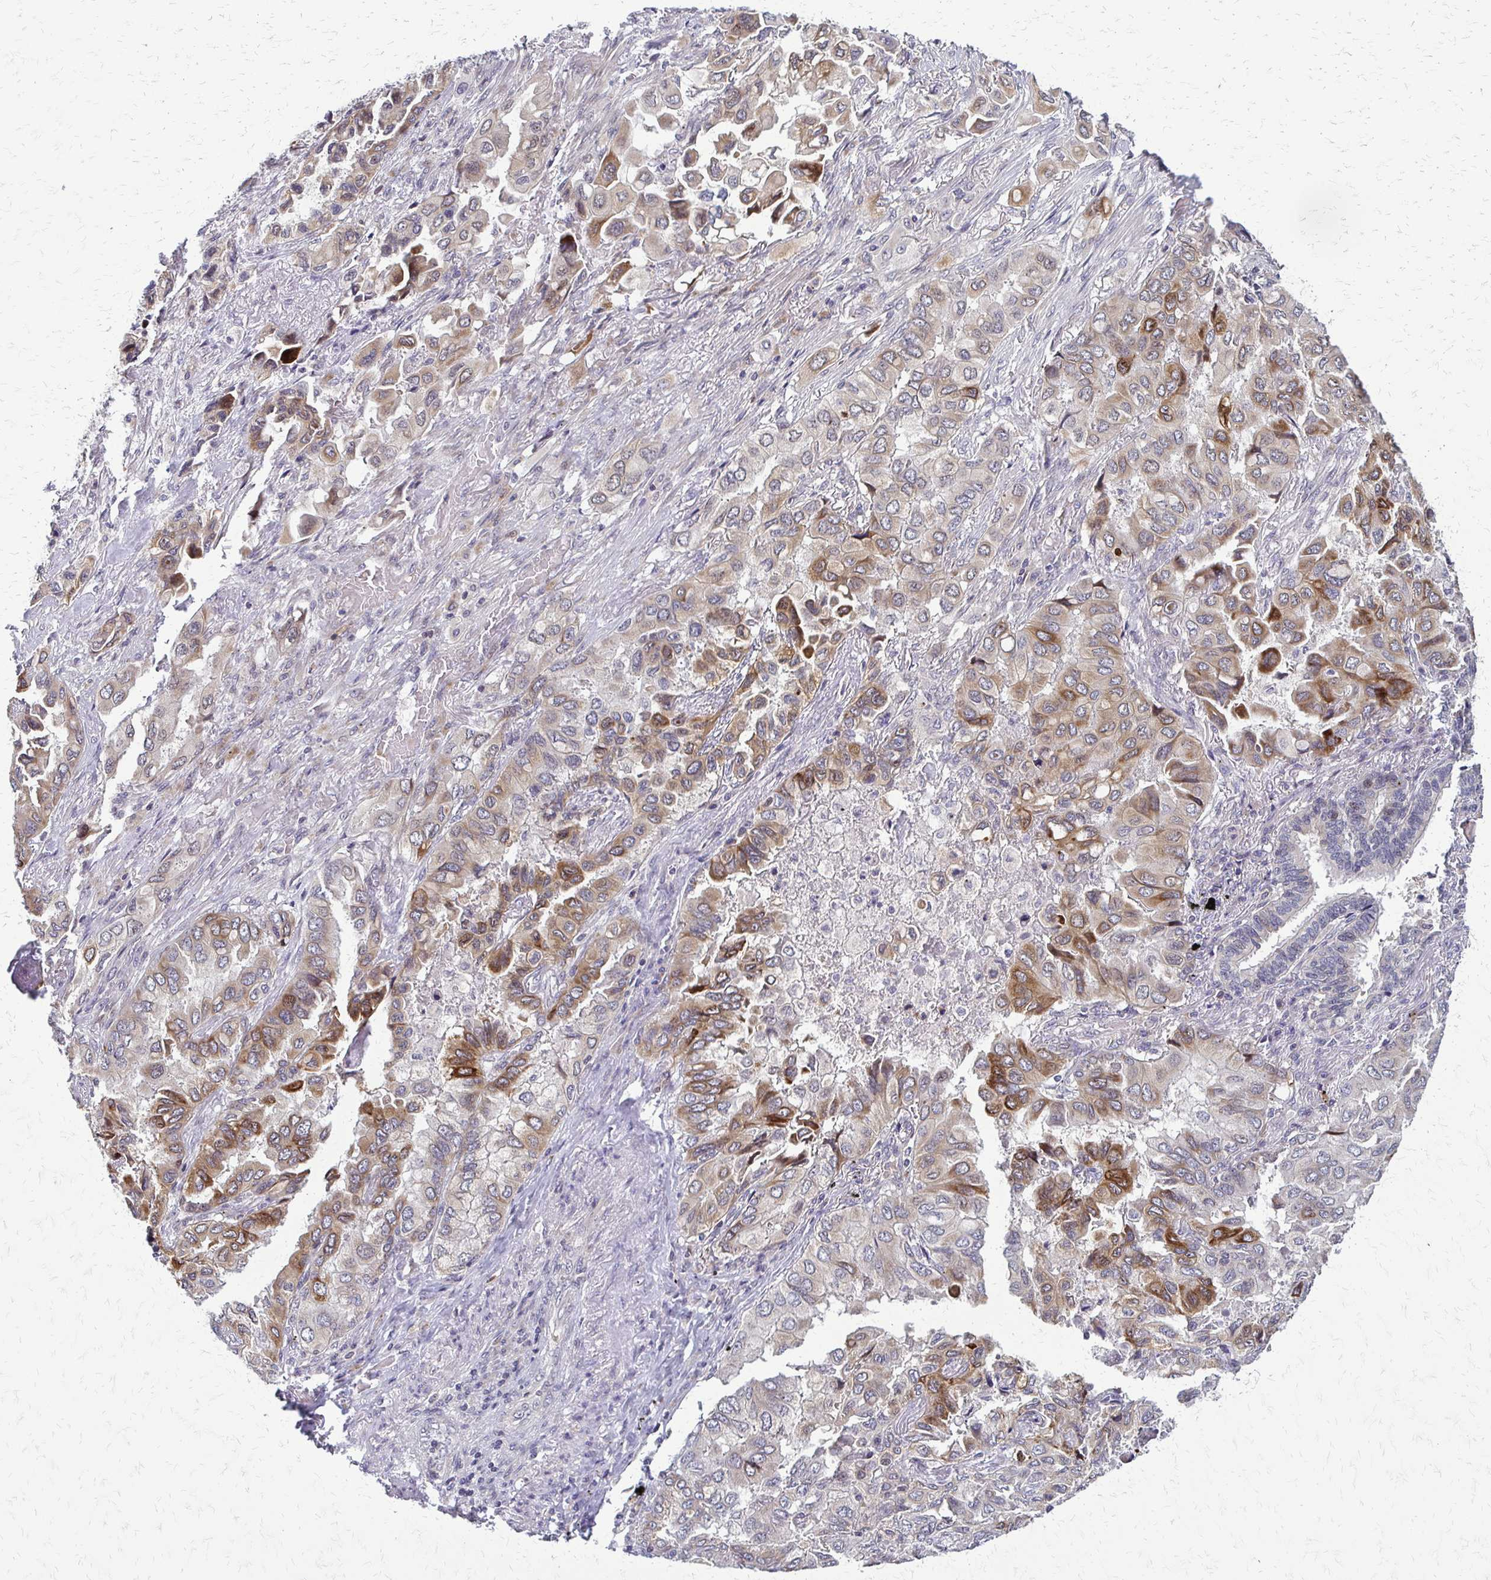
{"staining": {"intensity": "moderate", "quantity": "25%-75%", "location": "cytoplasmic/membranous"}, "tissue": "lung cancer", "cell_type": "Tumor cells", "image_type": "cancer", "snomed": [{"axis": "morphology", "description": "Aneuploidy"}, {"axis": "morphology", "description": "Adenocarcinoma, NOS"}, {"axis": "morphology", "description": "Adenocarcinoma, metastatic, NOS"}, {"axis": "topography", "description": "Lymph node"}, {"axis": "topography", "description": "Lung"}], "caption": "Immunohistochemistry (IHC) histopathology image of neoplastic tissue: adenocarcinoma (lung) stained using immunohistochemistry (IHC) reveals medium levels of moderate protein expression localized specifically in the cytoplasmic/membranous of tumor cells, appearing as a cytoplasmic/membranous brown color.", "gene": "TRIR", "patient": {"sex": "female", "age": 48}}